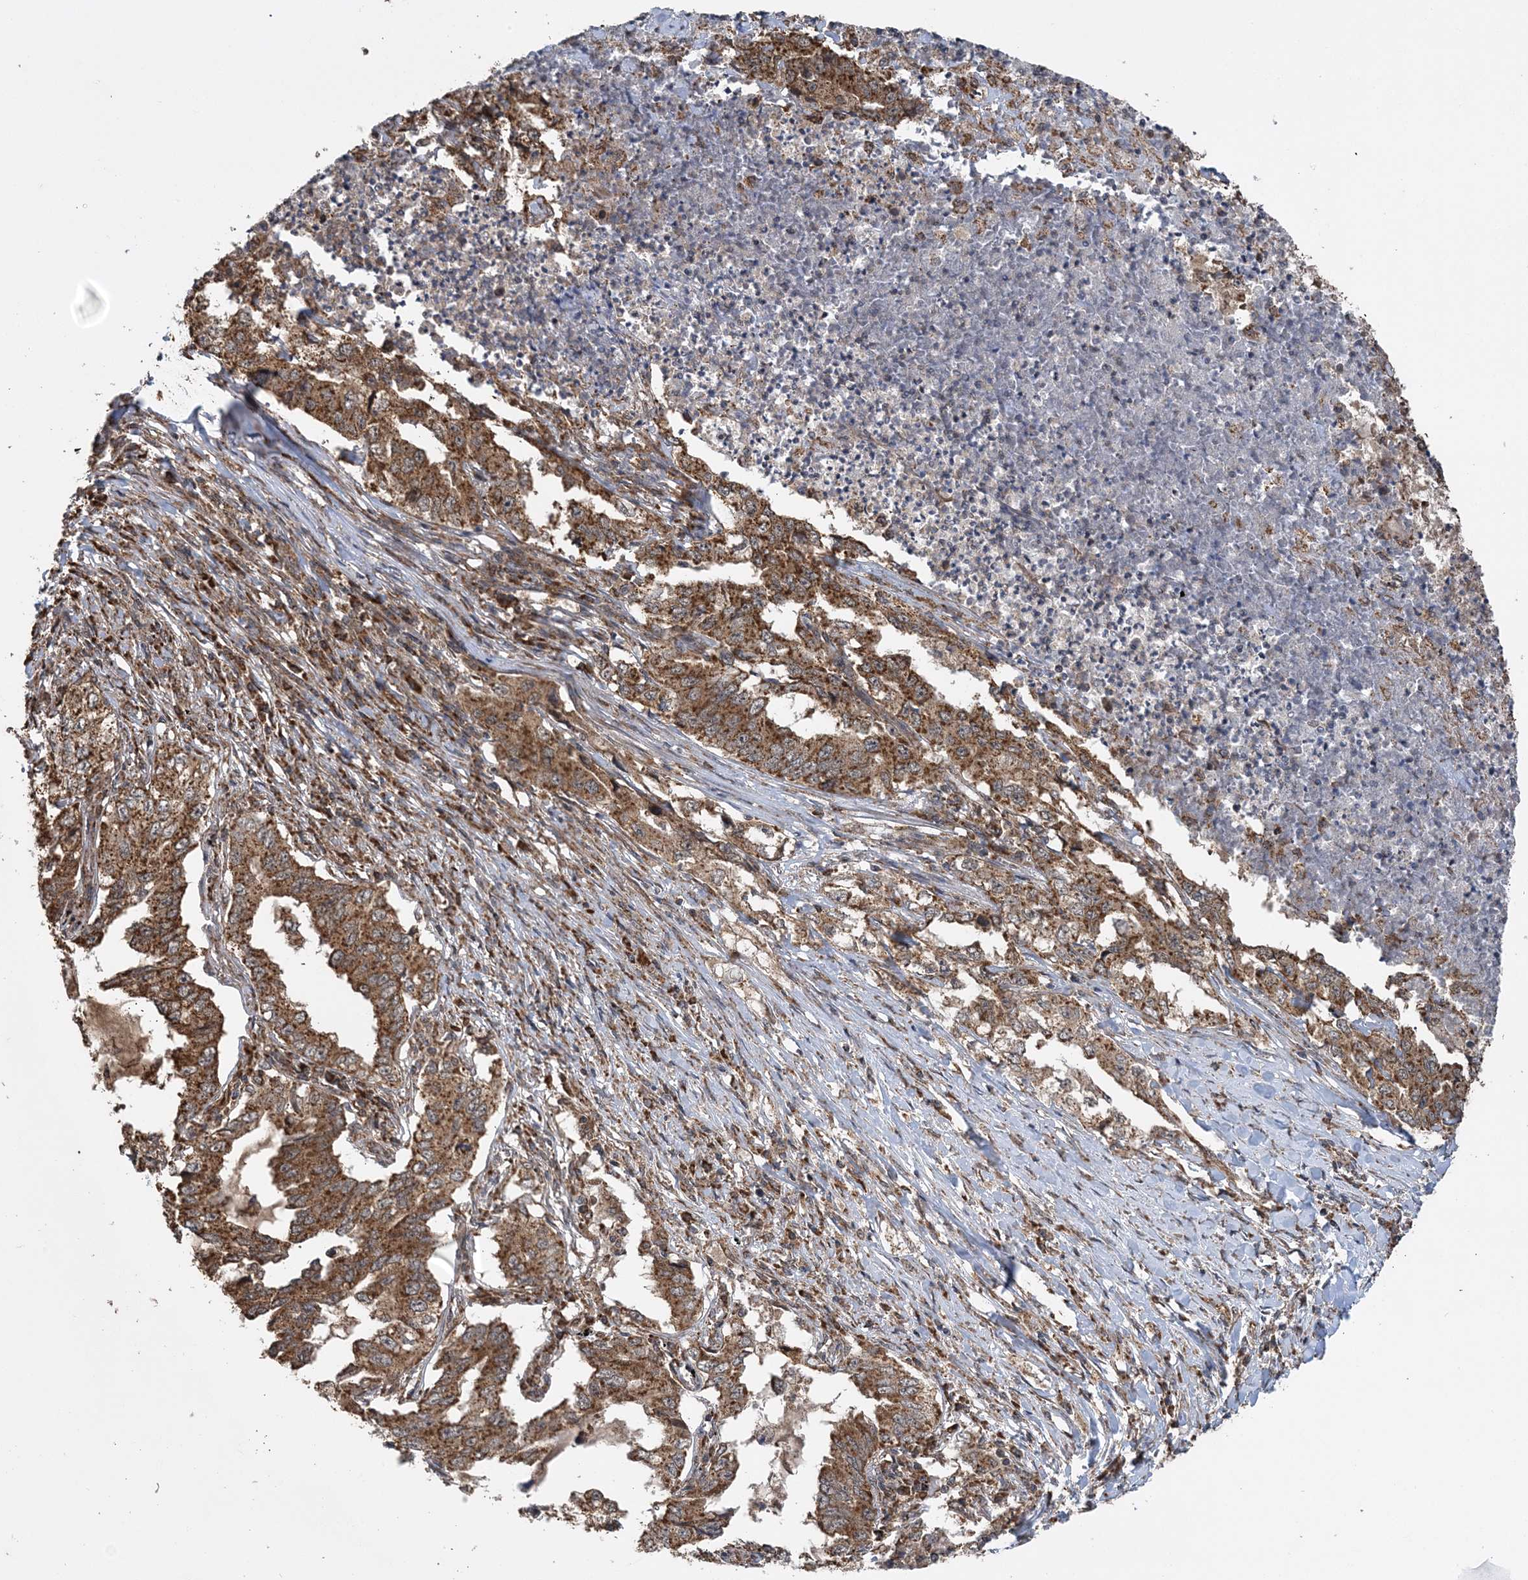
{"staining": {"intensity": "moderate", "quantity": ">75%", "location": "cytoplasmic/membranous"}, "tissue": "lung cancer", "cell_type": "Tumor cells", "image_type": "cancer", "snomed": [{"axis": "morphology", "description": "Adenocarcinoma, NOS"}, {"axis": "topography", "description": "Lung"}], "caption": "Lung cancer tissue displays moderate cytoplasmic/membranous expression in about >75% of tumor cells", "gene": "PCBP1", "patient": {"sex": "female", "age": 51}}